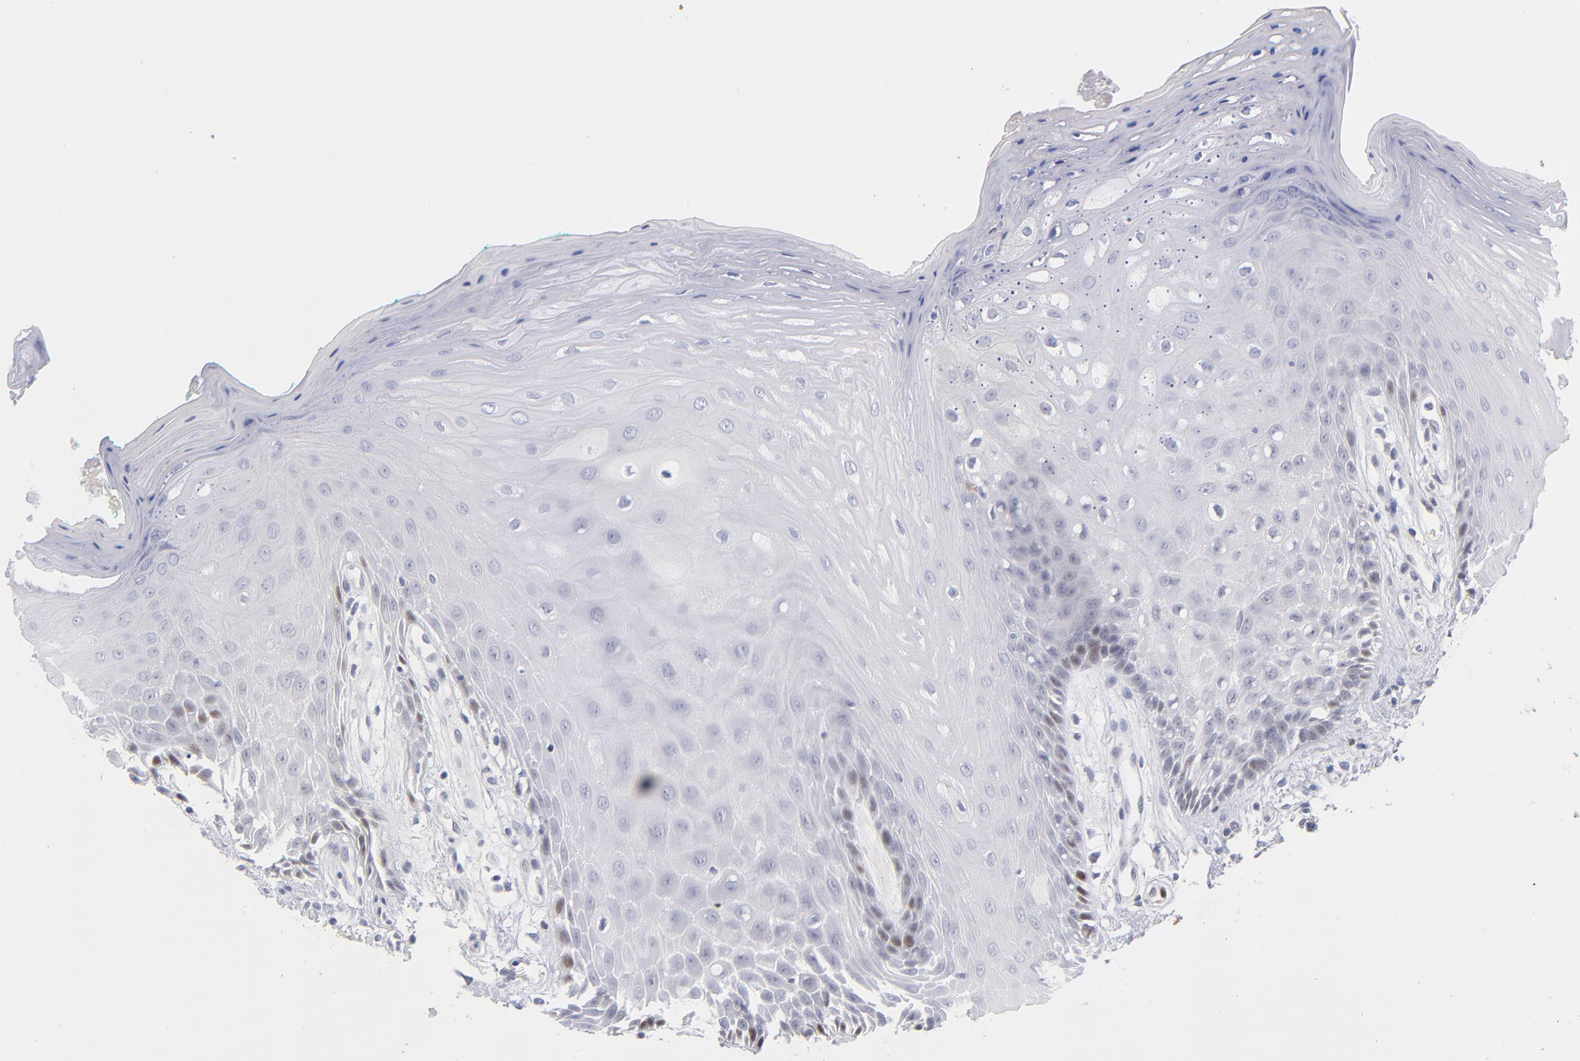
{"staining": {"intensity": "moderate", "quantity": "<25%", "location": "nuclear"}, "tissue": "oral mucosa", "cell_type": "Squamous epithelial cells", "image_type": "normal", "snomed": [{"axis": "morphology", "description": "Normal tissue, NOS"}, {"axis": "morphology", "description": "Squamous cell carcinoma, NOS"}, {"axis": "topography", "description": "Skeletal muscle"}, {"axis": "topography", "description": "Oral tissue"}, {"axis": "topography", "description": "Head-Neck"}], "caption": "Brown immunohistochemical staining in unremarkable oral mucosa displays moderate nuclear positivity in approximately <25% of squamous epithelial cells.", "gene": "PARP1", "patient": {"sex": "female", "age": 84}}